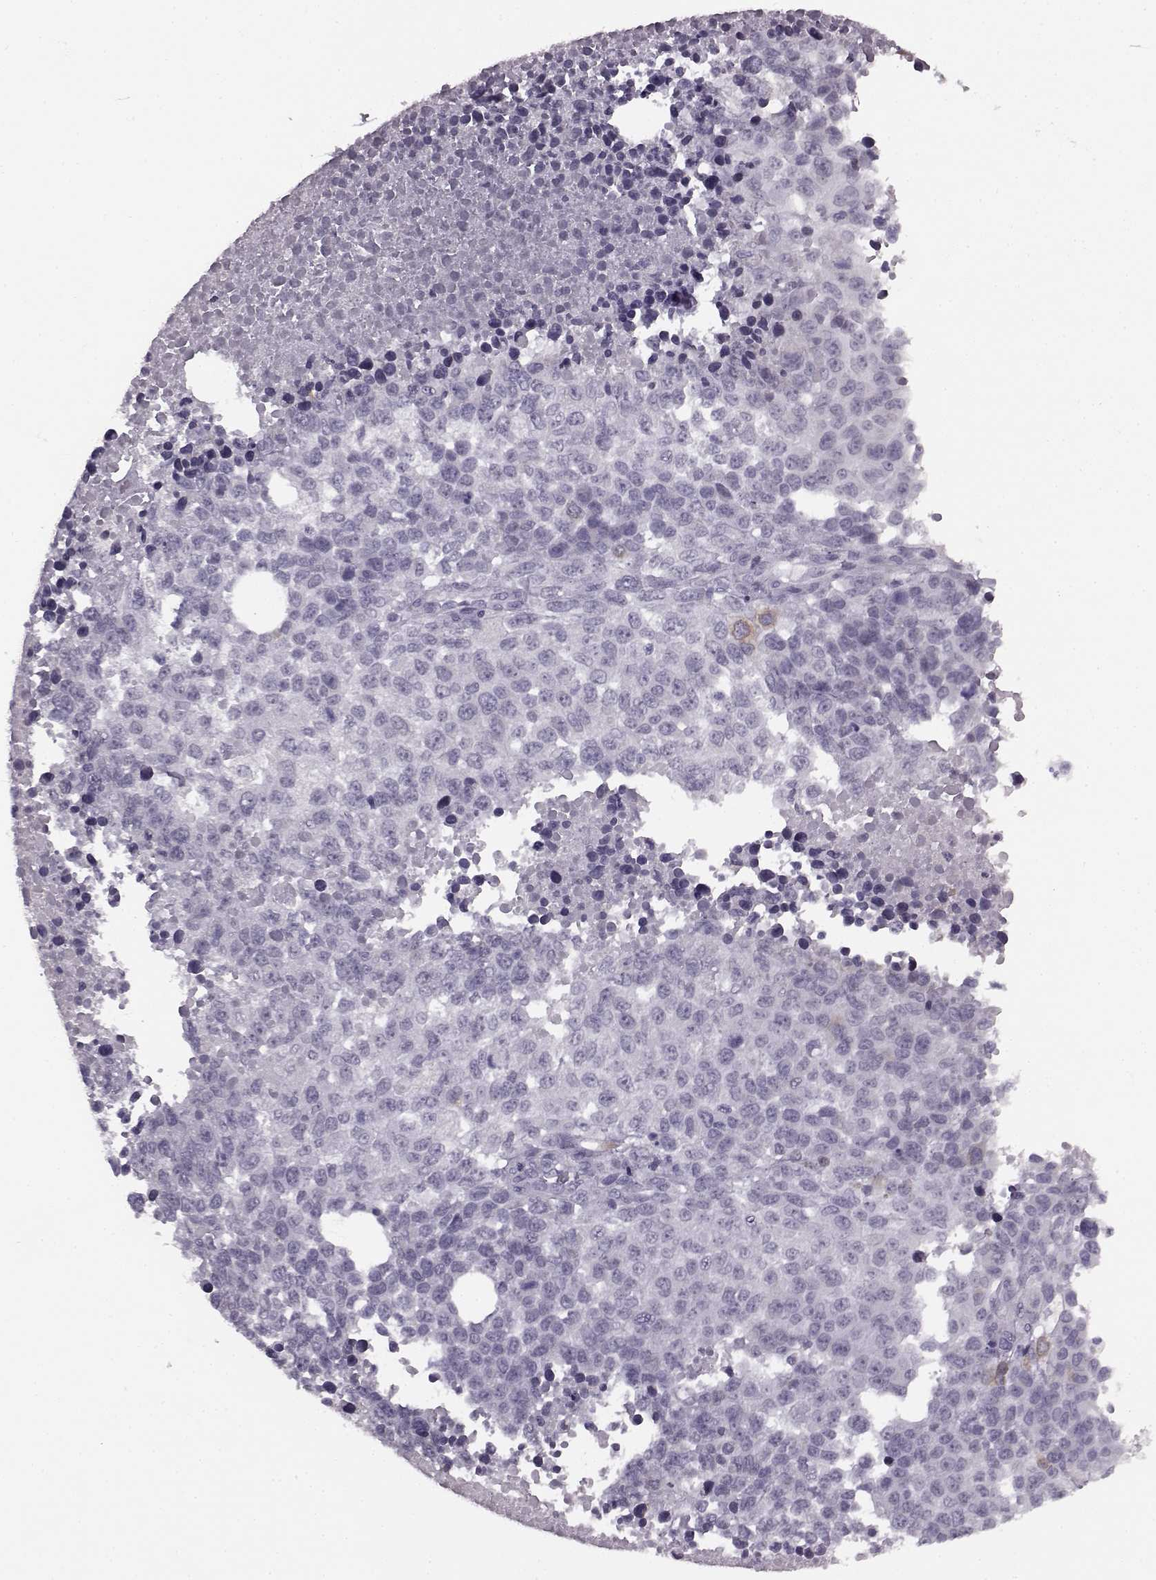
{"staining": {"intensity": "negative", "quantity": "none", "location": "none"}, "tissue": "melanoma", "cell_type": "Tumor cells", "image_type": "cancer", "snomed": [{"axis": "morphology", "description": "Malignant melanoma, Metastatic site"}, {"axis": "topography", "description": "Skin"}], "caption": "Melanoma was stained to show a protein in brown. There is no significant staining in tumor cells.", "gene": "JSRP1", "patient": {"sex": "male", "age": 84}}